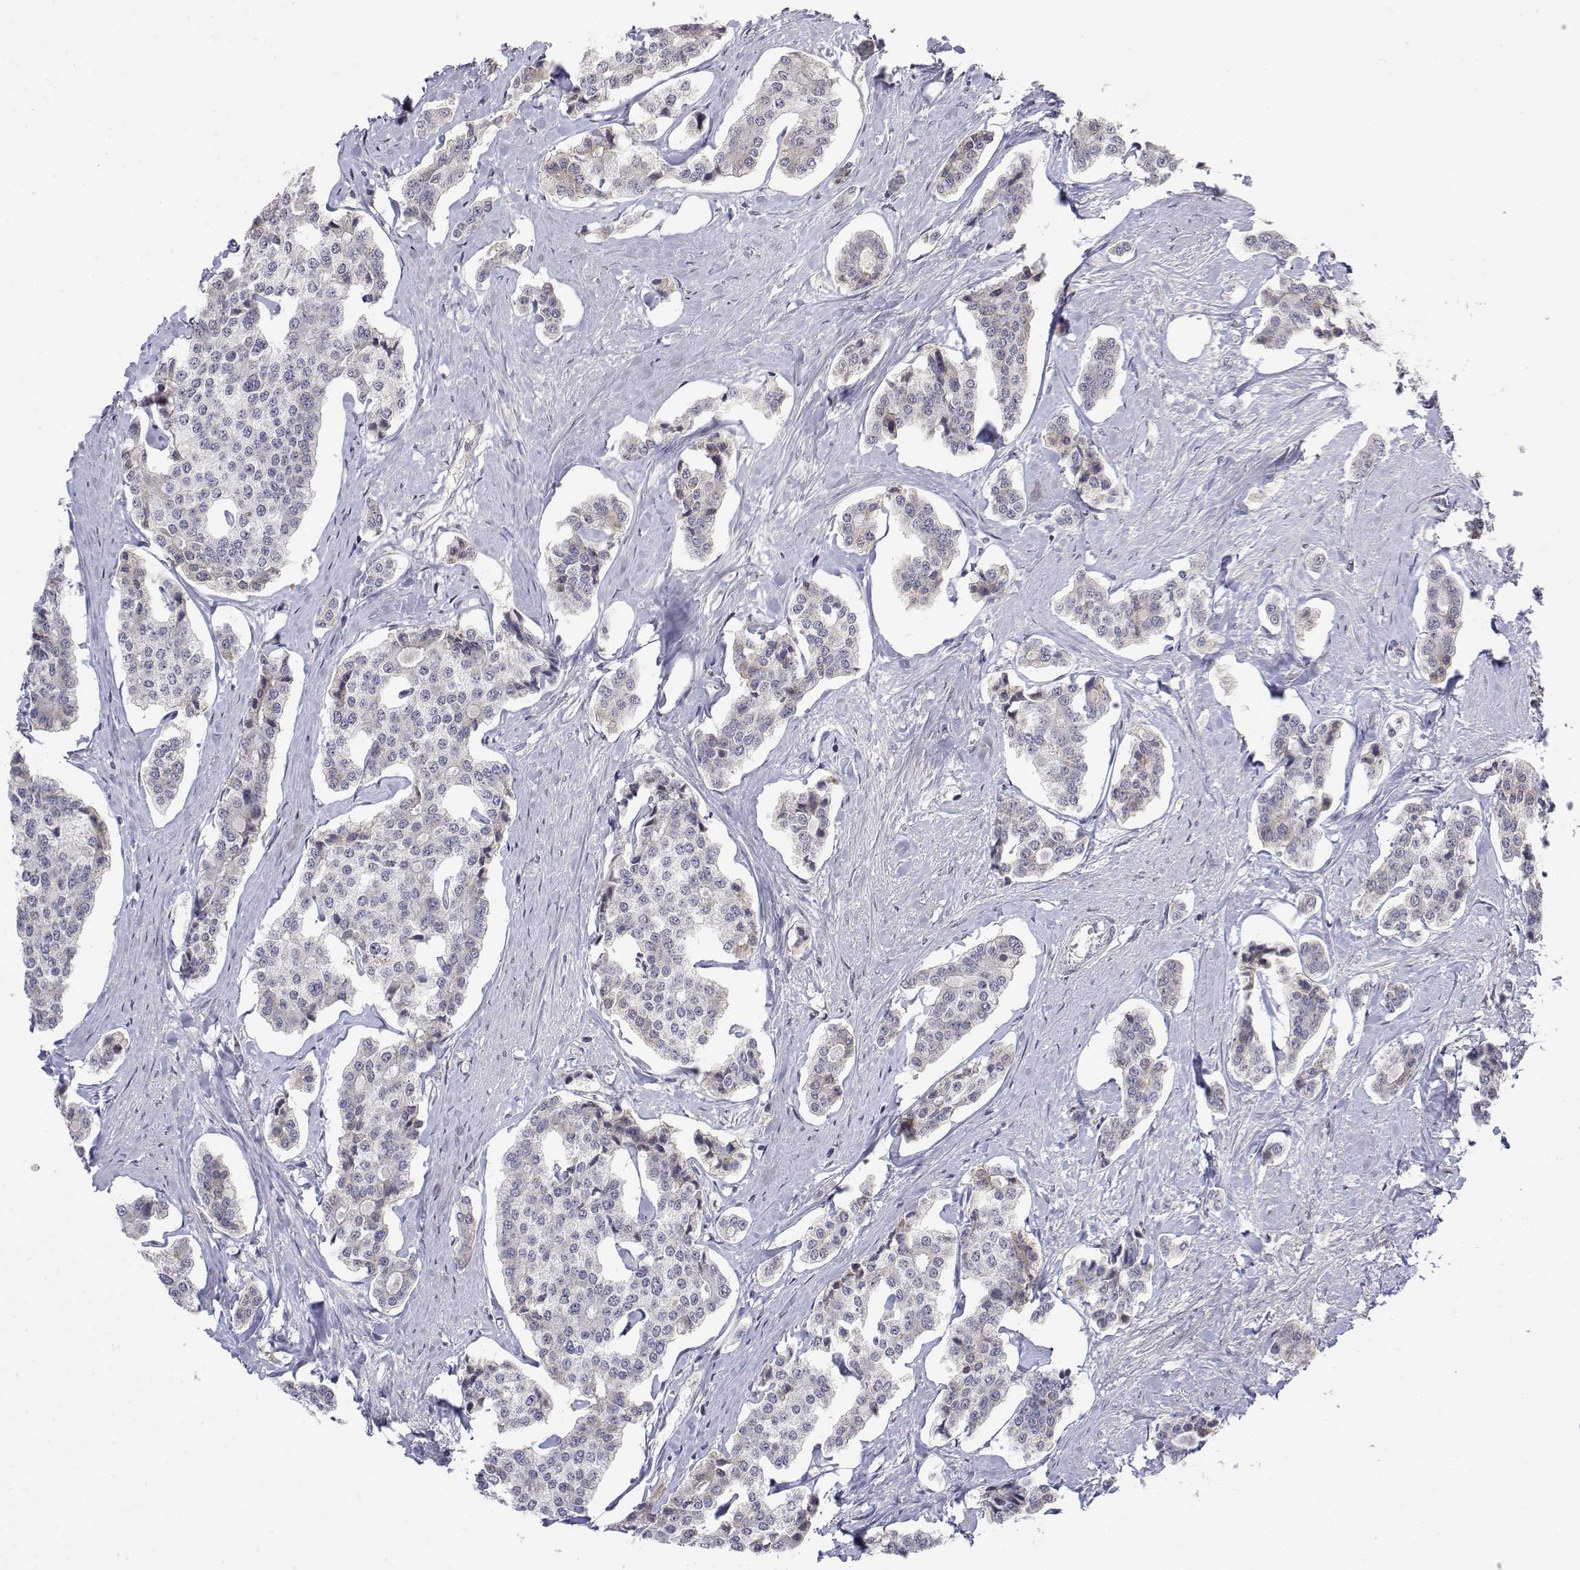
{"staining": {"intensity": "negative", "quantity": "none", "location": "none"}, "tissue": "carcinoid", "cell_type": "Tumor cells", "image_type": "cancer", "snomed": [{"axis": "morphology", "description": "Carcinoid, malignant, NOS"}, {"axis": "topography", "description": "Small intestine"}], "caption": "Human carcinoid (malignant) stained for a protein using immunohistochemistry demonstrates no expression in tumor cells.", "gene": "IGFBP4", "patient": {"sex": "female", "age": 65}}